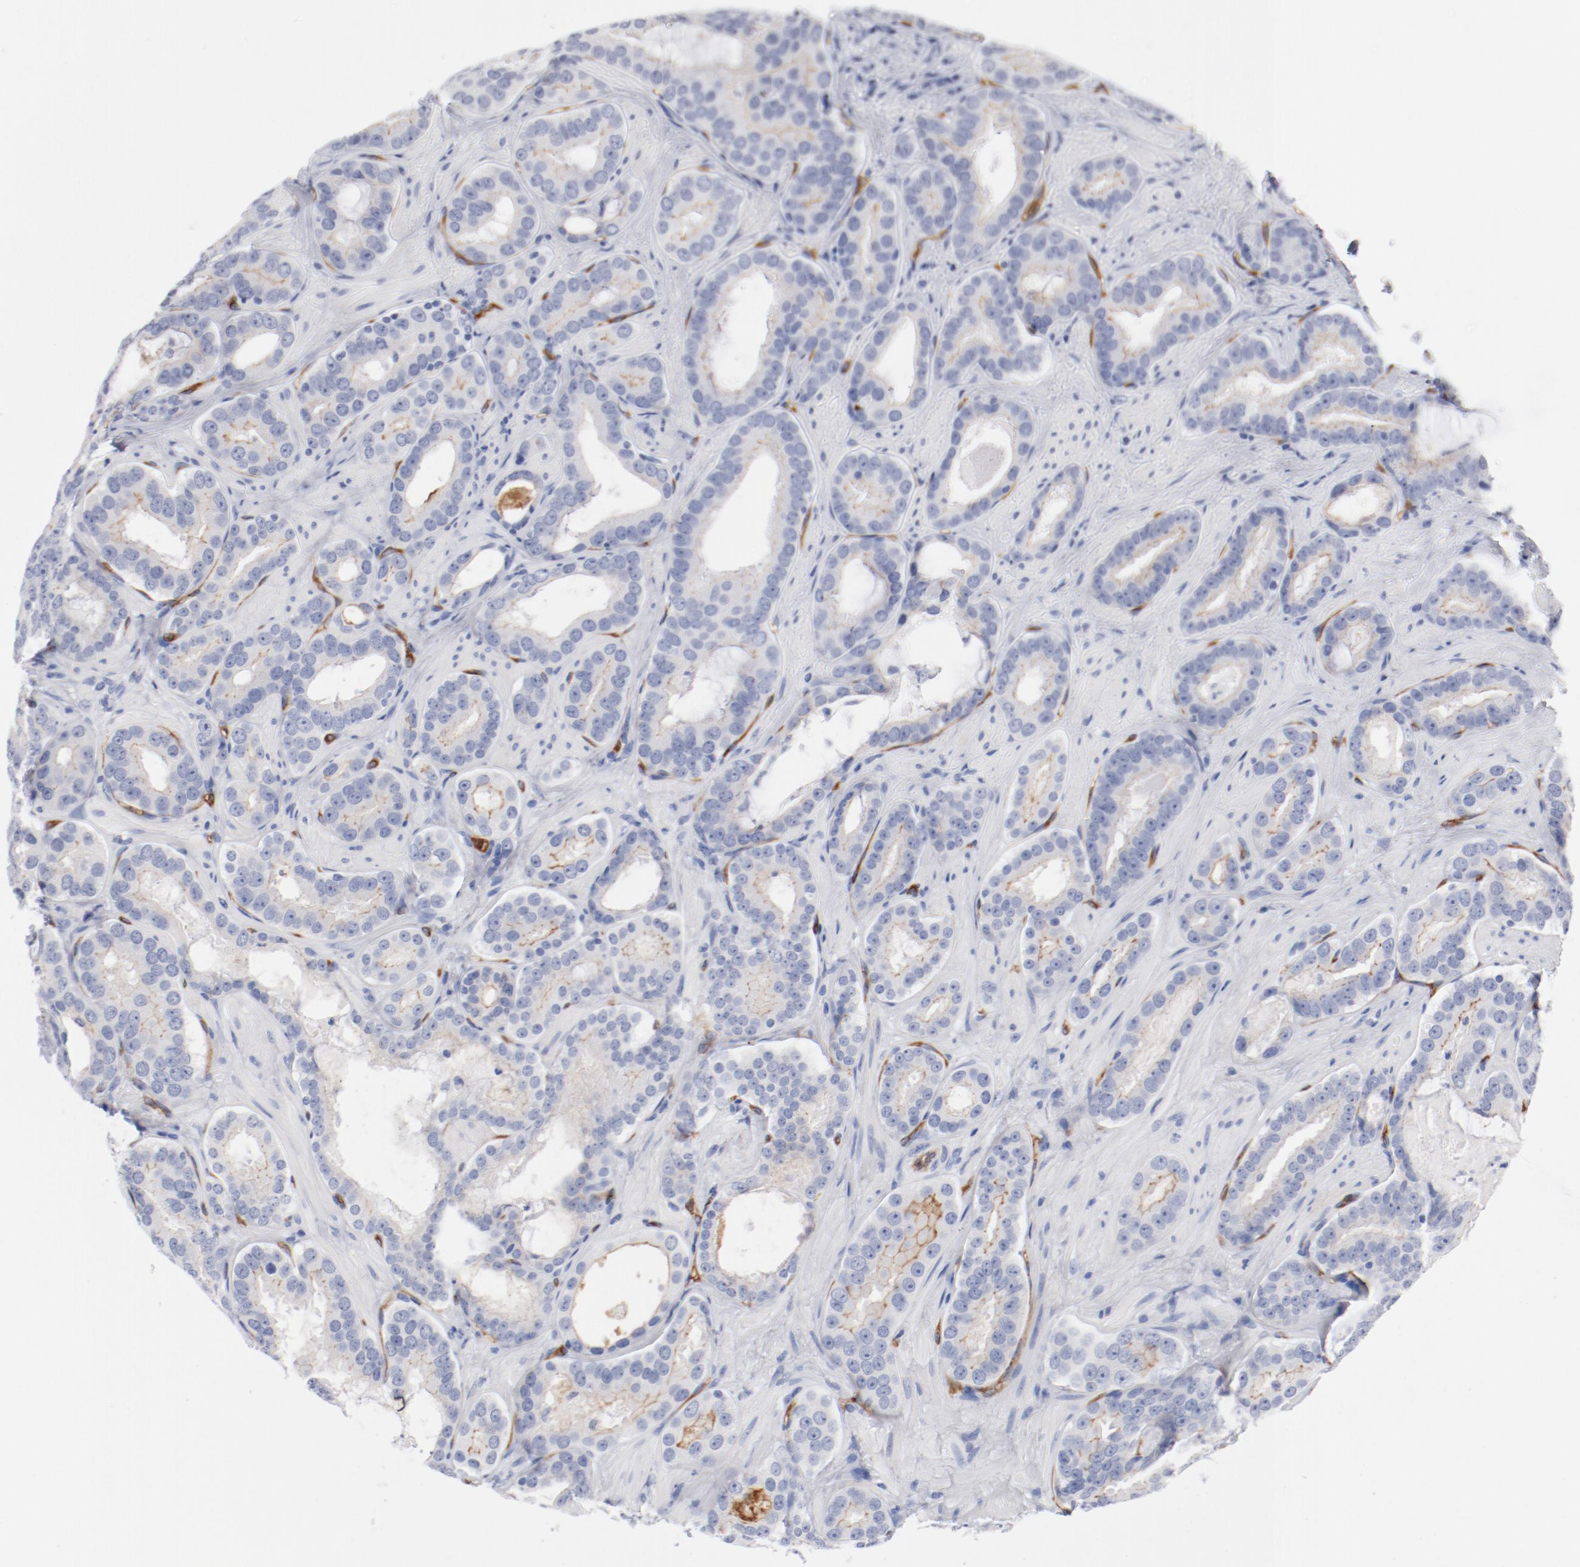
{"staining": {"intensity": "moderate", "quantity": ">75%", "location": "cytoplasmic/membranous"}, "tissue": "prostate cancer", "cell_type": "Tumor cells", "image_type": "cancer", "snomed": [{"axis": "morphology", "description": "Adenocarcinoma, Low grade"}, {"axis": "topography", "description": "Prostate"}], "caption": "The histopathology image exhibits immunohistochemical staining of prostate cancer (low-grade adenocarcinoma). There is moderate cytoplasmic/membranous positivity is seen in about >75% of tumor cells.", "gene": "SHANK3", "patient": {"sex": "male", "age": 59}}